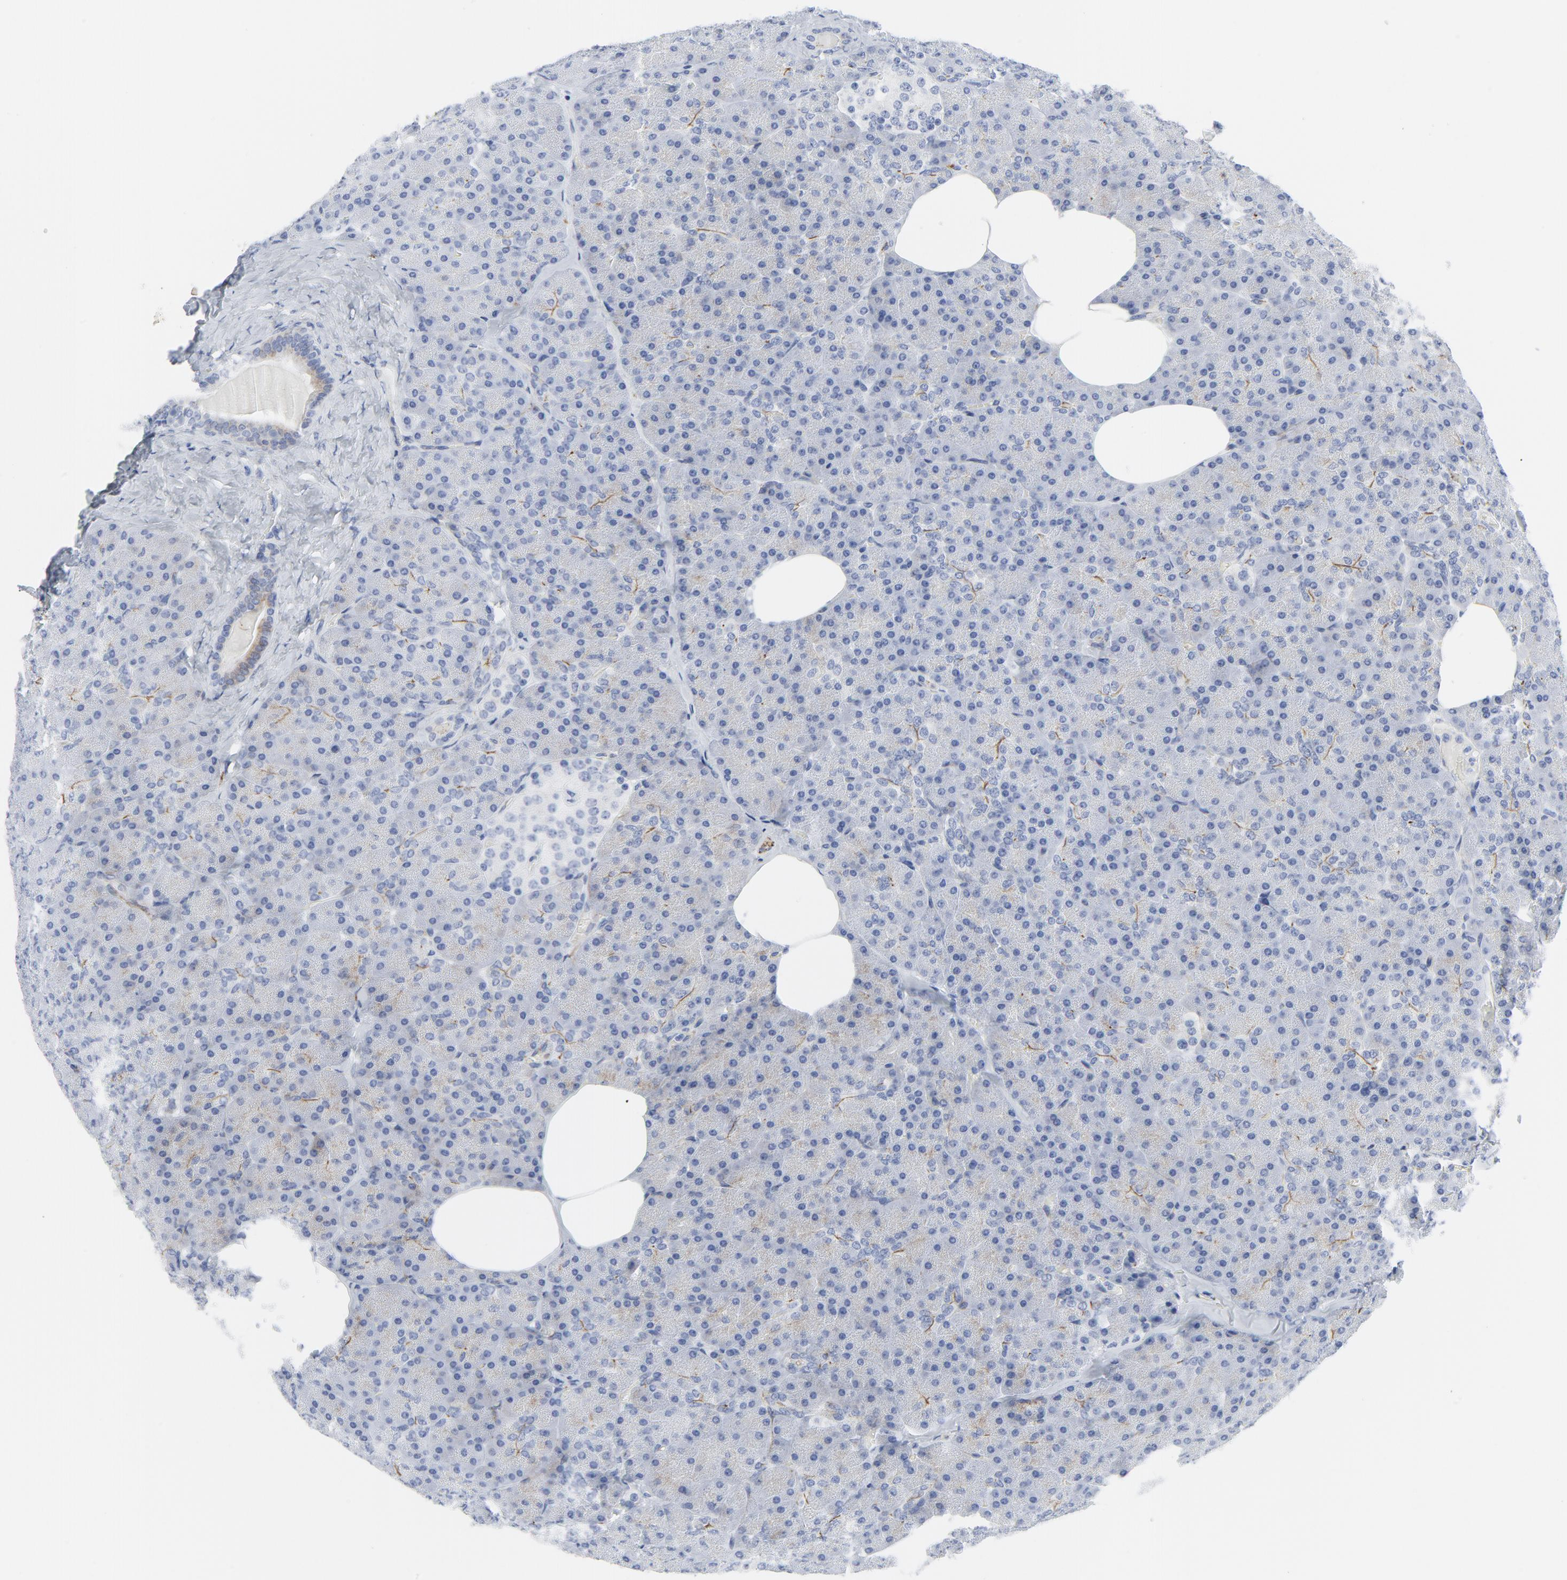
{"staining": {"intensity": "weak", "quantity": ">75%", "location": "cytoplasmic/membranous"}, "tissue": "pancreas", "cell_type": "Exocrine glandular cells", "image_type": "normal", "snomed": [{"axis": "morphology", "description": "Normal tissue, NOS"}, {"axis": "topography", "description": "Pancreas"}], "caption": "Benign pancreas reveals weak cytoplasmic/membranous expression in about >75% of exocrine glandular cells, visualized by immunohistochemistry. Immunohistochemistry (ihc) stains the protein of interest in brown and the nuclei are stained blue.", "gene": "TUBB1", "patient": {"sex": "female", "age": 35}}